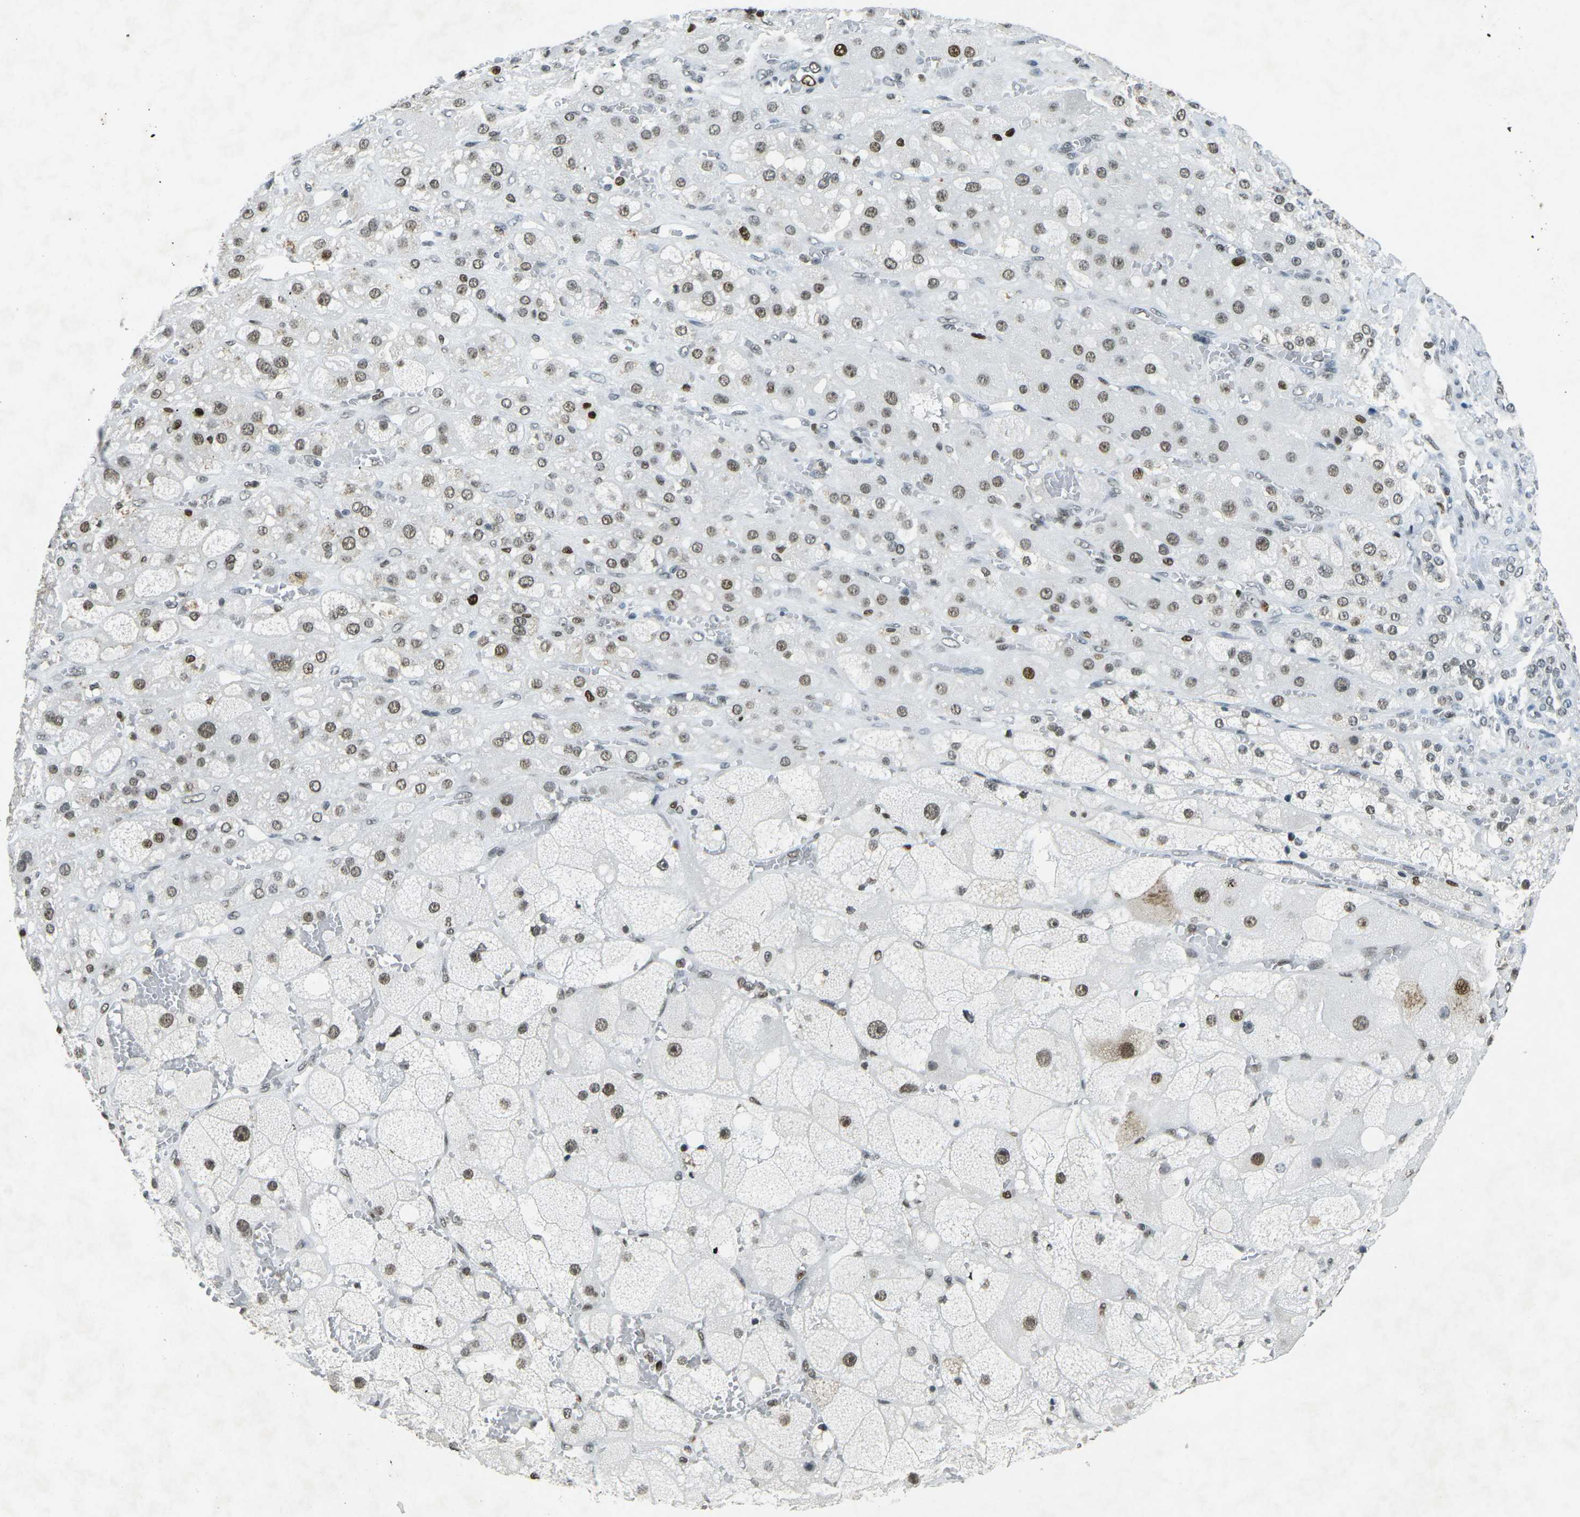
{"staining": {"intensity": "strong", "quantity": ">75%", "location": "nuclear"}, "tissue": "adrenal gland", "cell_type": "Glandular cells", "image_type": "normal", "snomed": [{"axis": "morphology", "description": "Normal tissue, NOS"}, {"axis": "topography", "description": "Adrenal gland"}], "caption": "Immunohistochemical staining of benign adrenal gland demonstrates strong nuclear protein positivity in approximately >75% of glandular cells.", "gene": "RB1", "patient": {"sex": "female", "age": 47}}